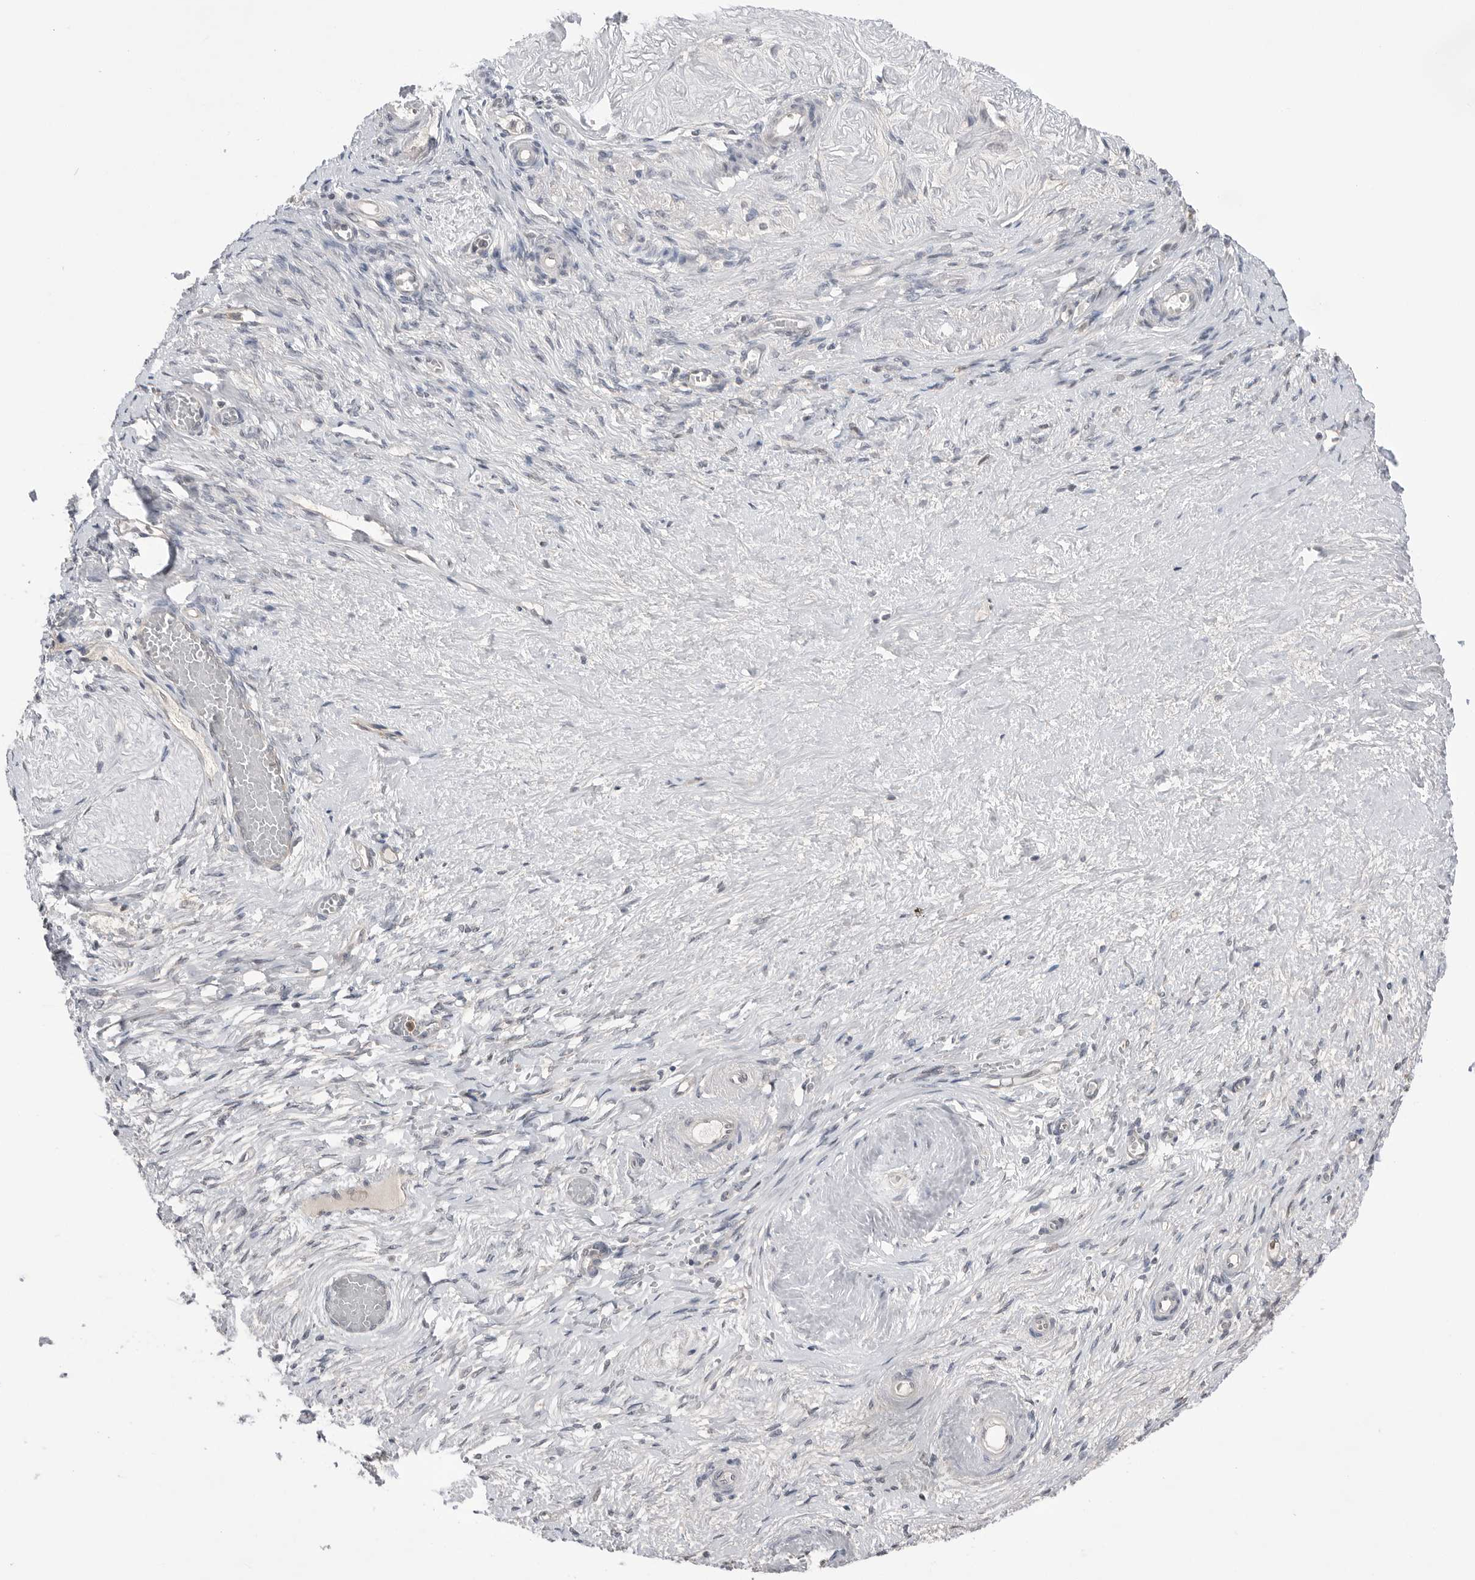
{"staining": {"intensity": "moderate", "quantity": ">75%", "location": "nuclear"}, "tissue": "adipose tissue", "cell_type": "Adipocytes", "image_type": "normal", "snomed": [{"axis": "morphology", "description": "Normal tissue, NOS"}, {"axis": "topography", "description": "Vascular tissue"}, {"axis": "topography", "description": "Fallopian tube"}, {"axis": "topography", "description": "Ovary"}], "caption": "Benign adipose tissue was stained to show a protein in brown. There is medium levels of moderate nuclear positivity in about >75% of adipocytes.", "gene": "NTAQ1", "patient": {"sex": "female", "age": 67}}